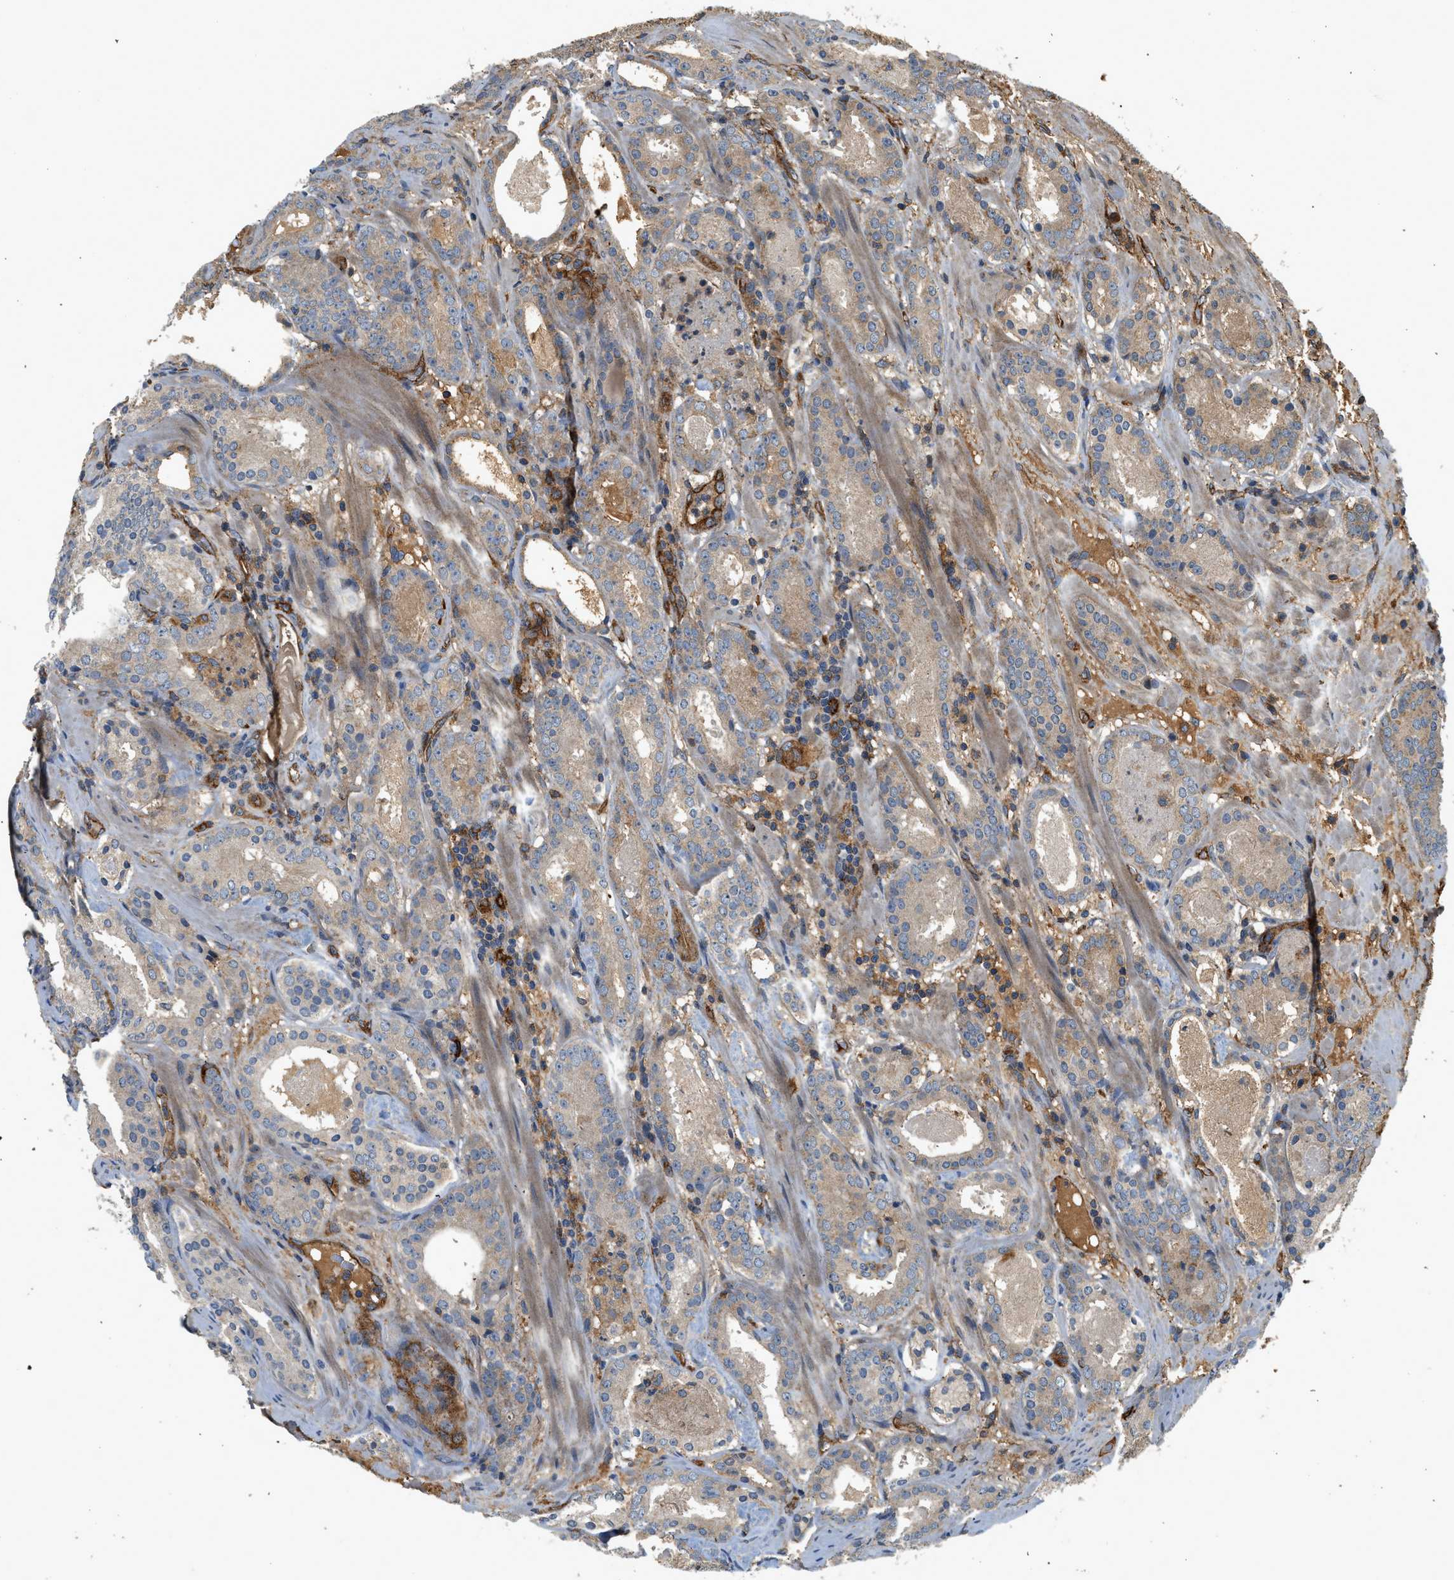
{"staining": {"intensity": "weak", "quantity": ">75%", "location": "cytoplasmic/membranous"}, "tissue": "prostate cancer", "cell_type": "Tumor cells", "image_type": "cancer", "snomed": [{"axis": "morphology", "description": "Adenocarcinoma, Low grade"}, {"axis": "topography", "description": "Prostate"}], "caption": "Tumor cells display low levels of weak cytoplasmic/membranous staining in about >75% of cells in prostate low-grade adenocarcinoma.", "gene": "HIP1", "patient": {"sex": "male", "age": 69}}